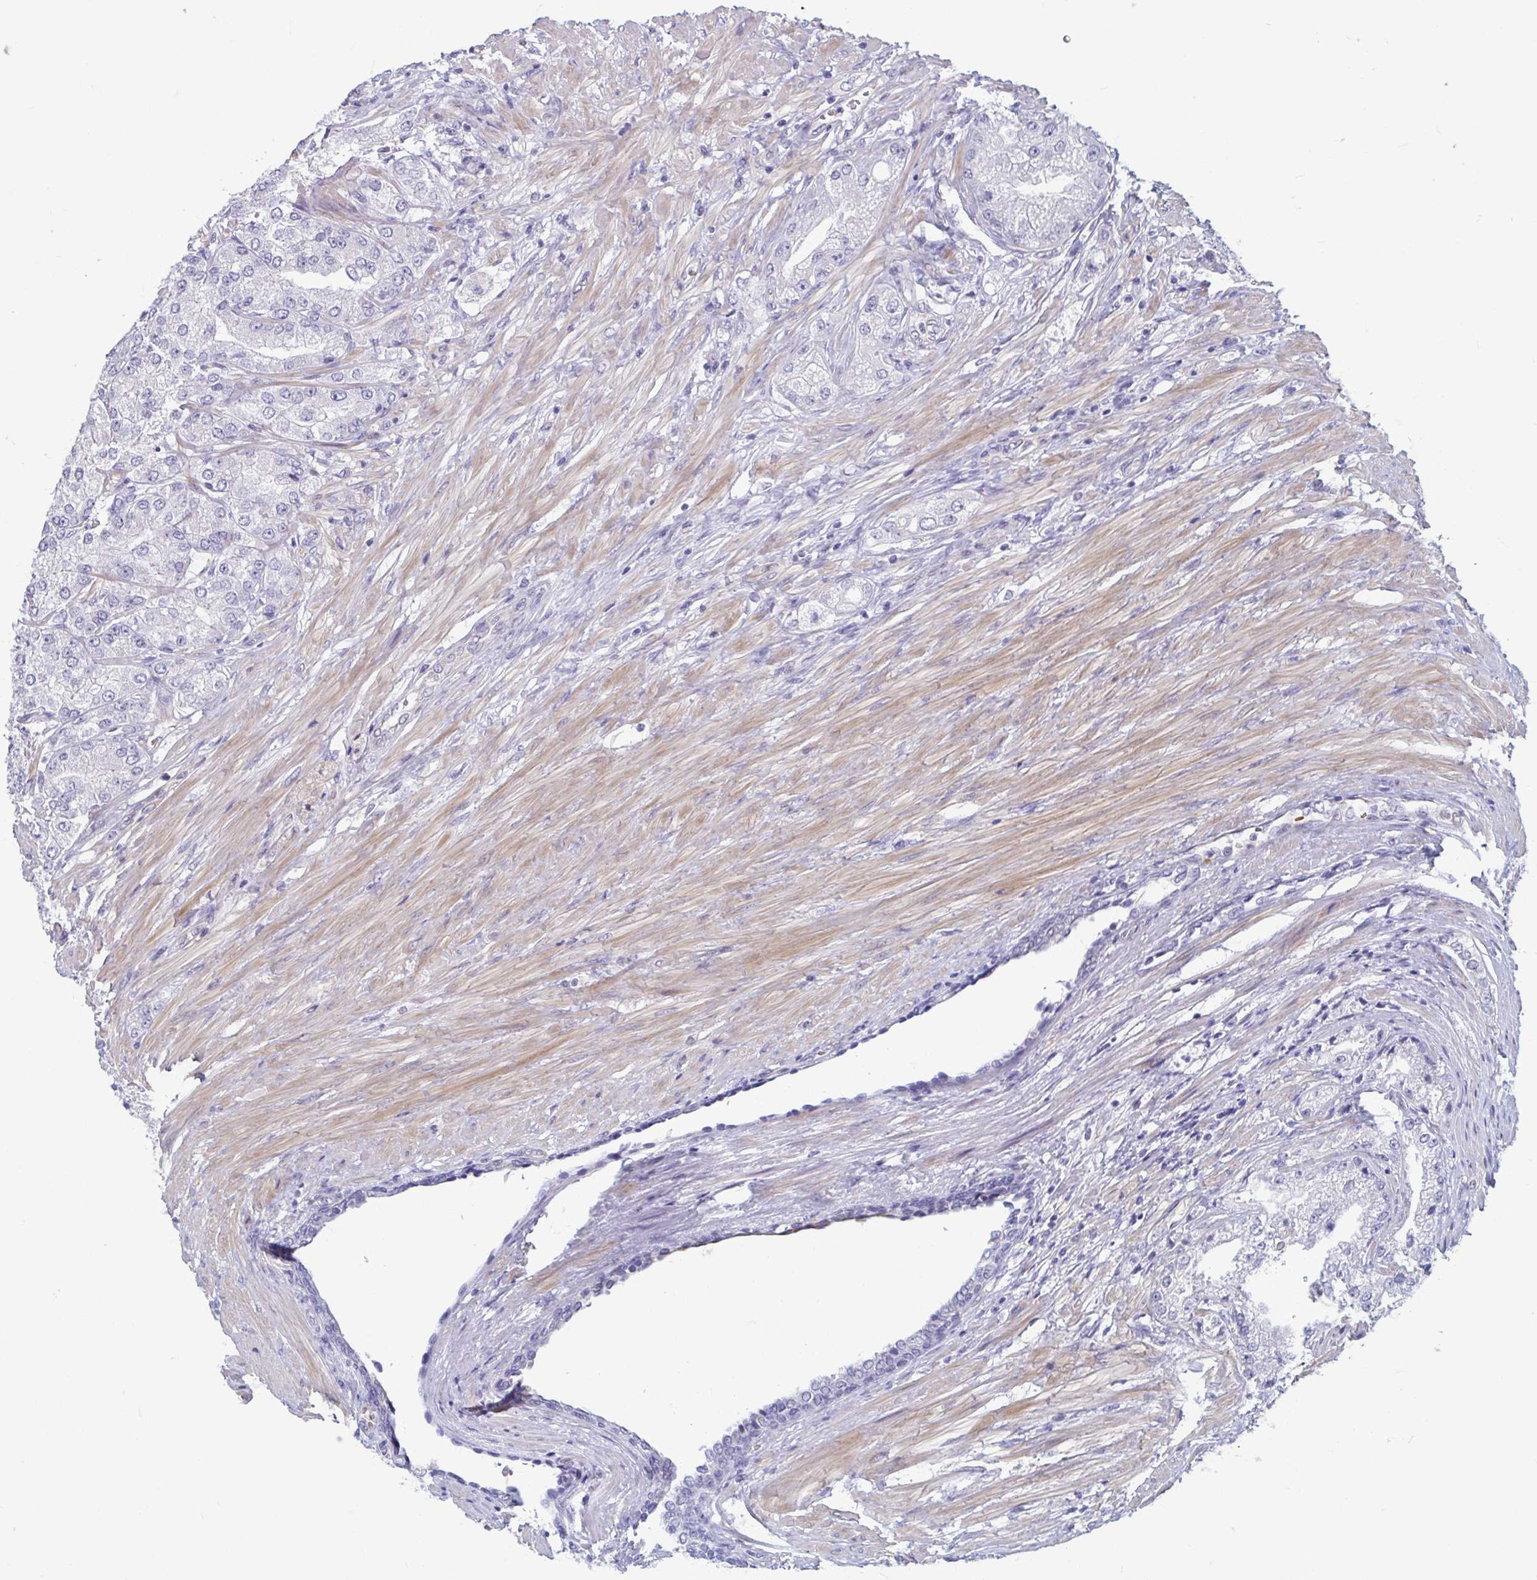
{"staining": {"intensity": "negative", "quantity": "none", "location": "none"}, "tissue": "prostate cancer", "cell_type": "Tumor cells", "image_type": "cancer", "snomed": [{"axis": "morphology", "description": "Adenocarcinoma, High grade"}, {"axis": "topography", "description": "Prostate"}], "caption": "Image shows no significant protein positivity in tumor cells of prostate cancer (adenocarcinoma (high-grade)).", "gene": "MORC4", "patient": {"sex": "male", "age": 61}}